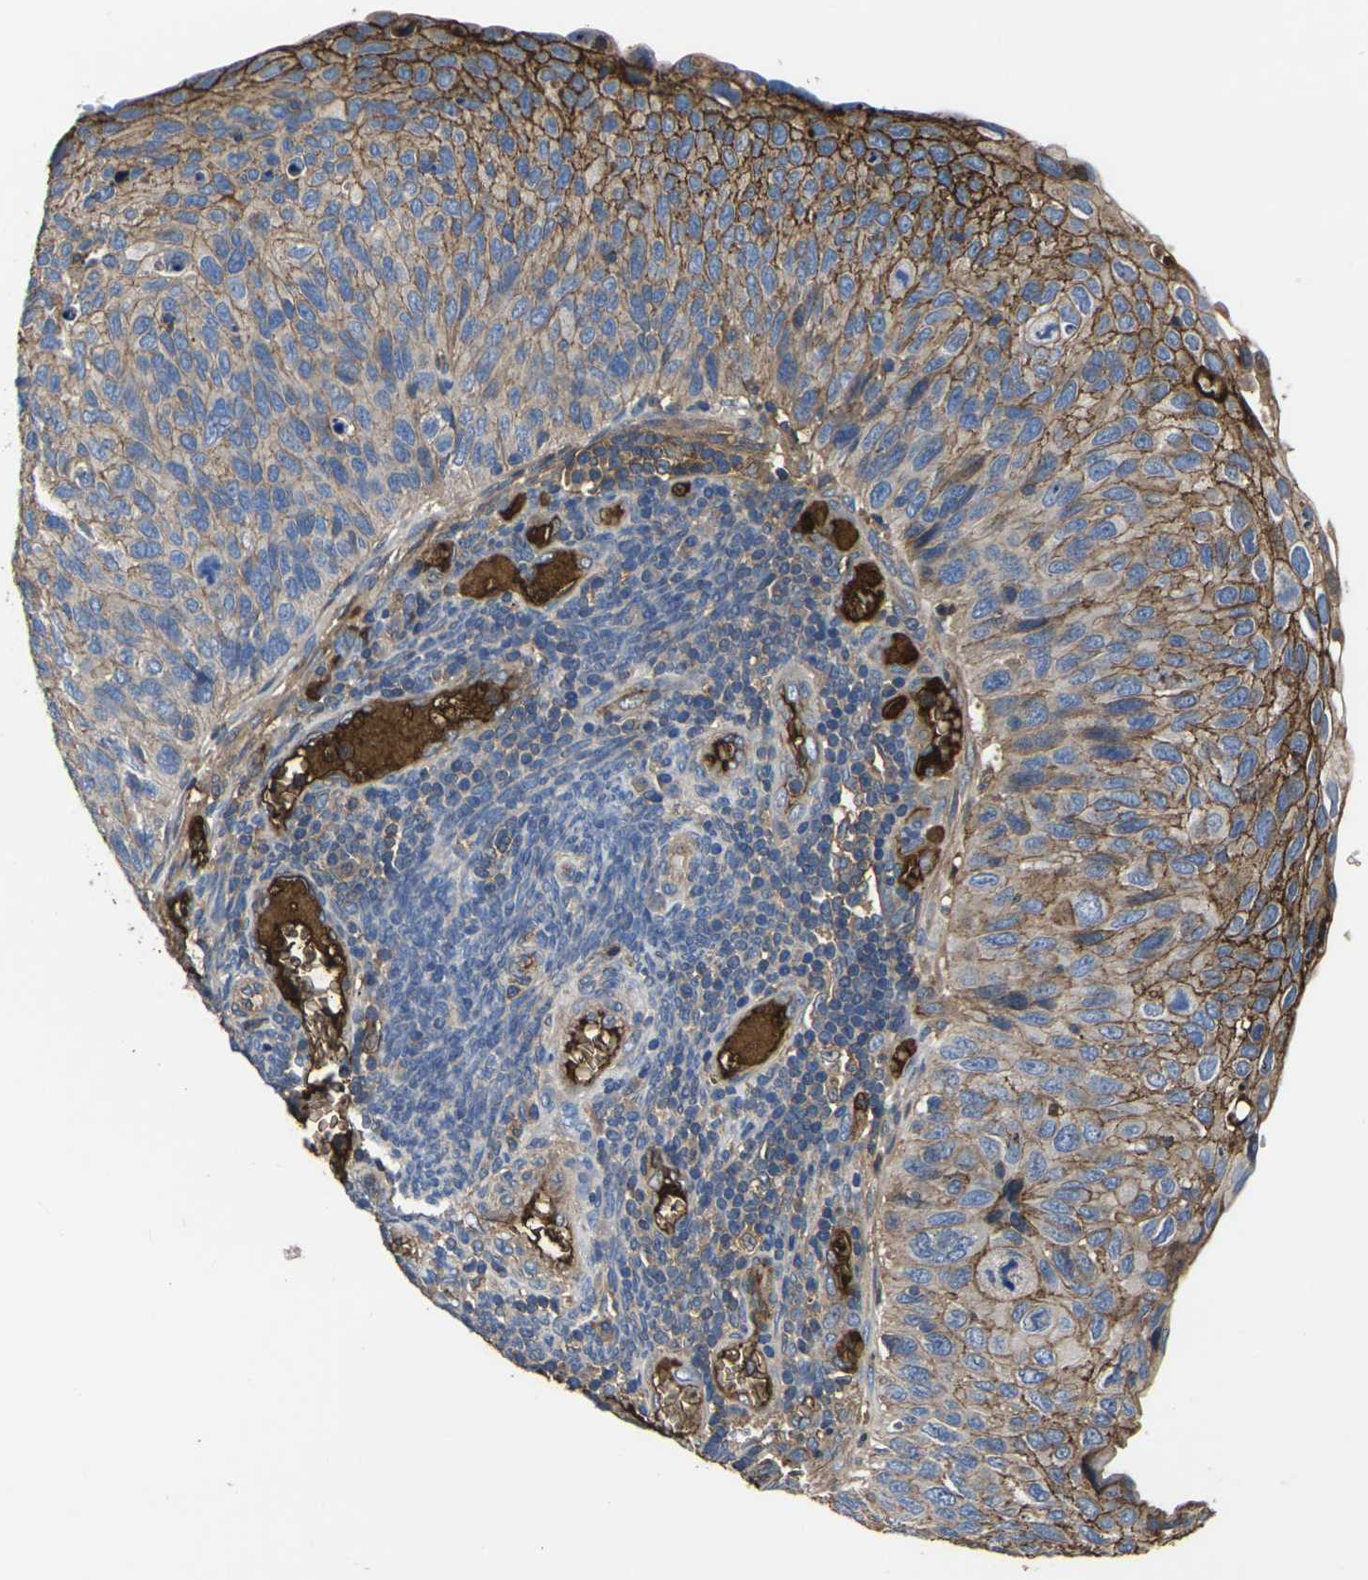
{"staining": {"intensity": "moderate", "quantity": ">75%", "location": "cytoplasmic/membranous"}, "tissue": "cervical cancer", "cell_type": "Tumor cells", "image_type": "cancer", "snomed": [{"axis": "morphology", "description": "Squamous cell carcinoma, NOS"}, {"axis": "topography", "description": "Cervix"}], "caption": "Human cervical squamous cell carcinoma stained with a protein marker reveals moderate staining in tumor cells.", "gene": "HSPG2", "patient": {"sex": "female", "age": 70}}